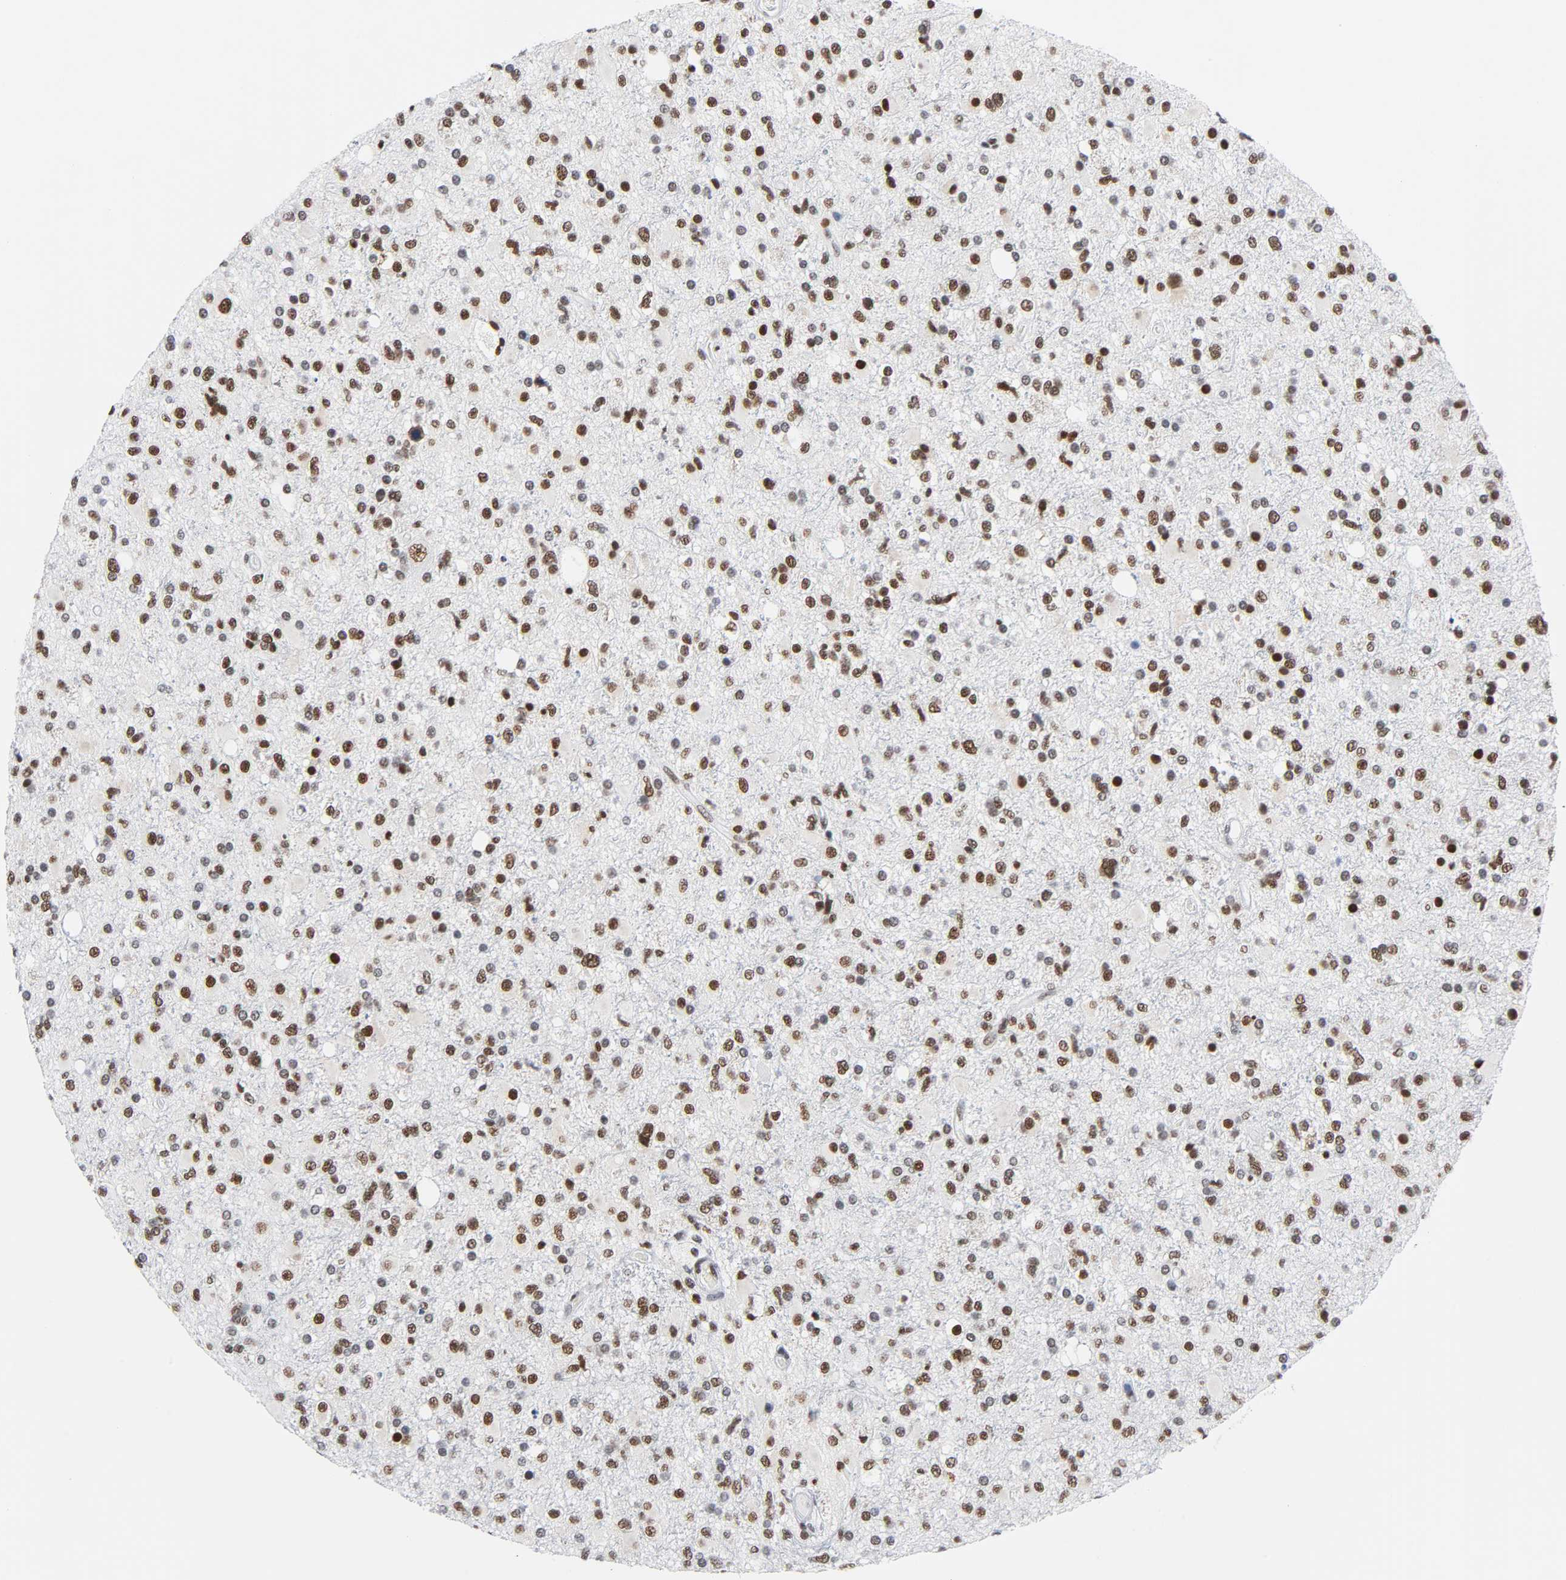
{"staining": {"intensity": "moderate", "quantity": "25%-75%", "location": "nuclear"}, "tissue": "glioma", "cell_type": "Tumor cells", "image_type": "cancer", "snomed": [{"axis": "morphology", "description": "Glioma, malignant, High grade"}, {"axis": "topography", "description": "Brain"}], "caption": "Brown immunohistochemical staining in glioma reveals moderate nuclear positivity in about 25%-75% of tumor cells.", "gene": "CSTF2", "patient": {"sex": "male", "age": 33}}